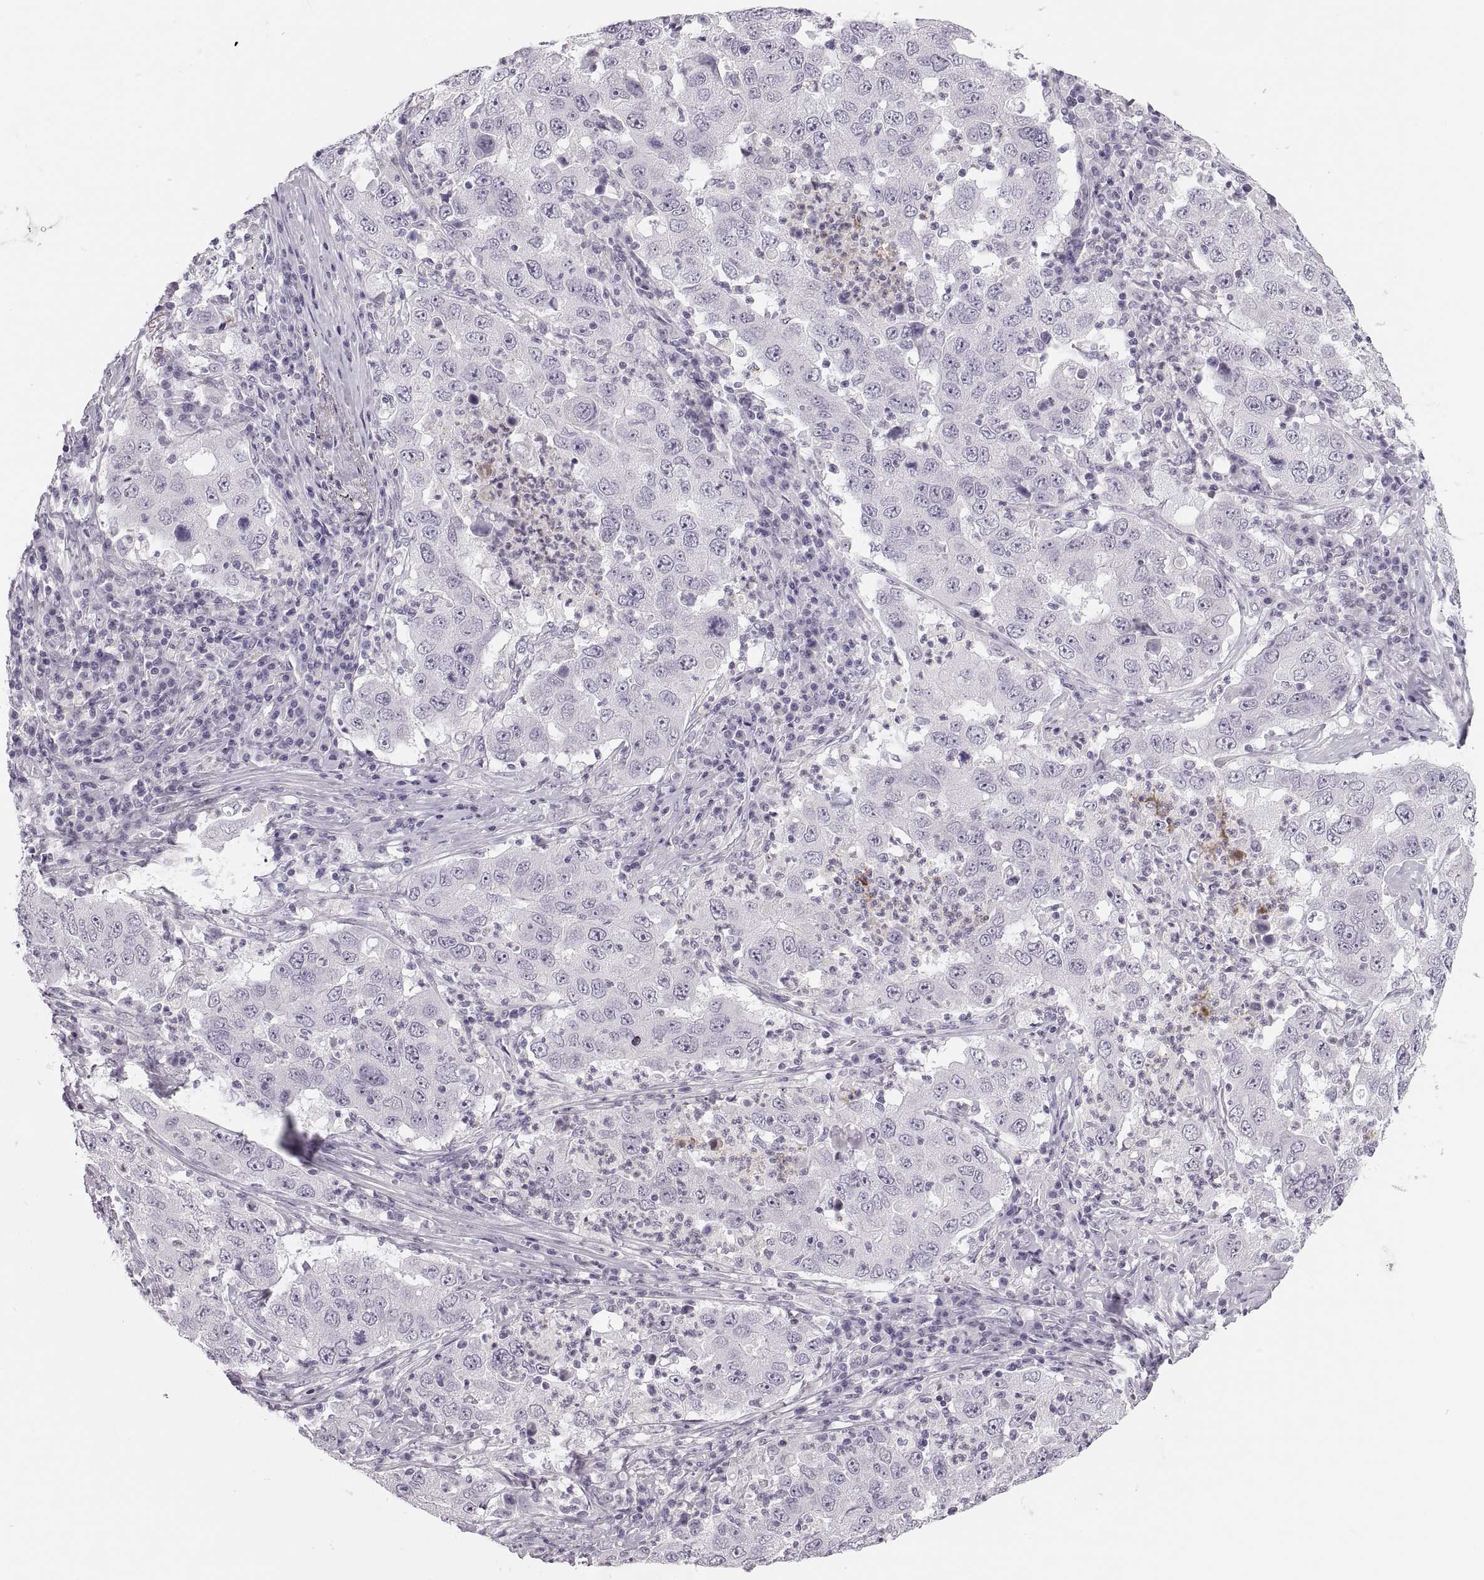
{"staining": {"intensity": "negative", "quantity": "none", "location": "none"}, "tissue": "lung cancer", "cell_type": "Tumor cells", "image_type": "cancer", "snomed": [{"axis": "morphology", "description": "Adenocarcinoma, NOS"}, {"axis": "topography", "description": "Lung"}], "caption": "This image is of adenocarcinoma (lung) stained with IHC to label a protein in brown with the nuclei are counter-stained blue. There is no positivity in tumor cells.", "gene": "C3orf22", "patient": {"sex": "male", "age": 73}}